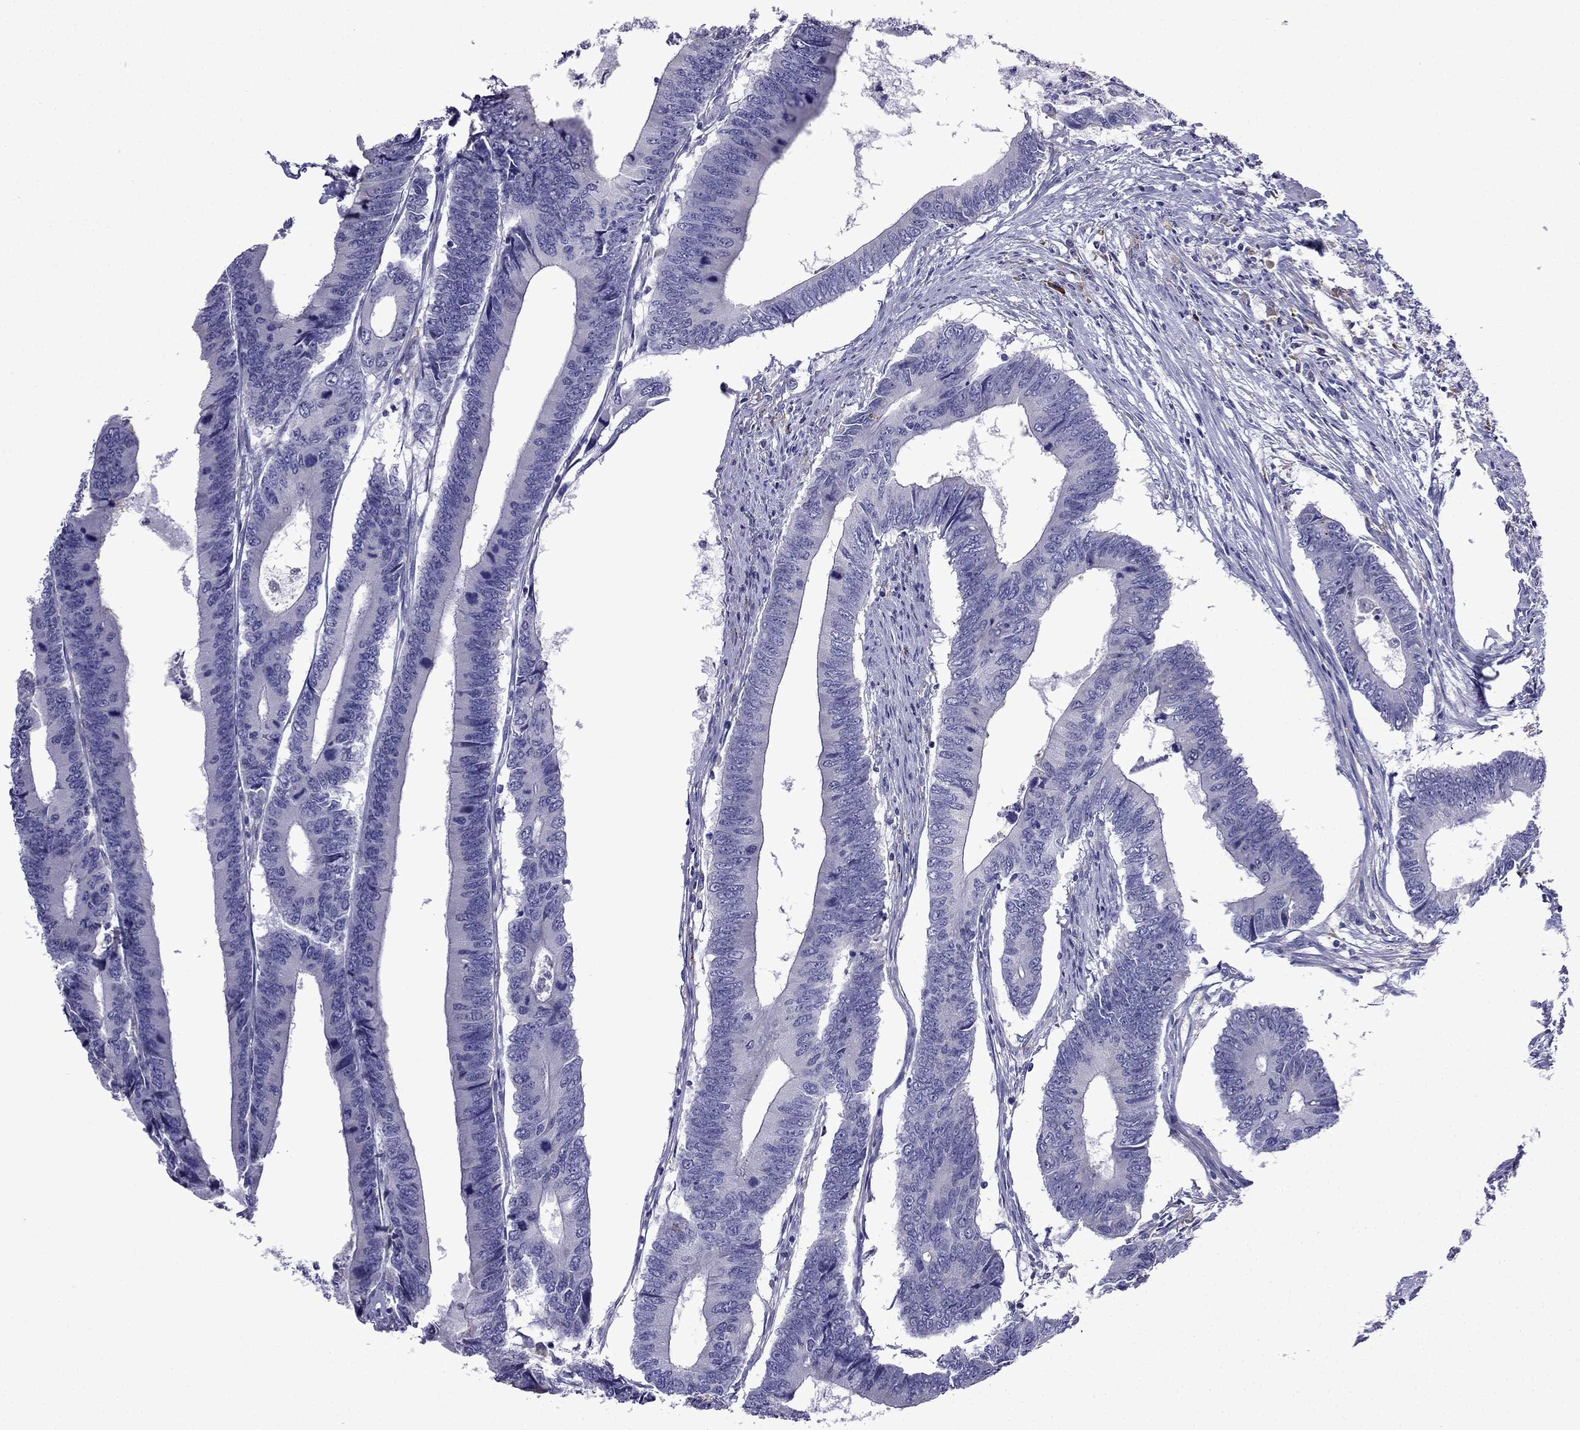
{"staining": {"intensity": "negative", "quantity": "none", "location": "none"}, "tissue": "colorectal cancer", "cell_type": "Tumor cells", "image_type": "cancer", "snomed": [{"axis": "morphology", "description": "Adenocarcinoma, NOS"}, {"axis": "topography", "description": "Colon"}], "caption": "Micrograph shows no protein expression in tumor cells of adenocarcinoma (colorectal) tissue.", "gene": "TSSK4", "patient": {"sex": "male", "age": 53}}